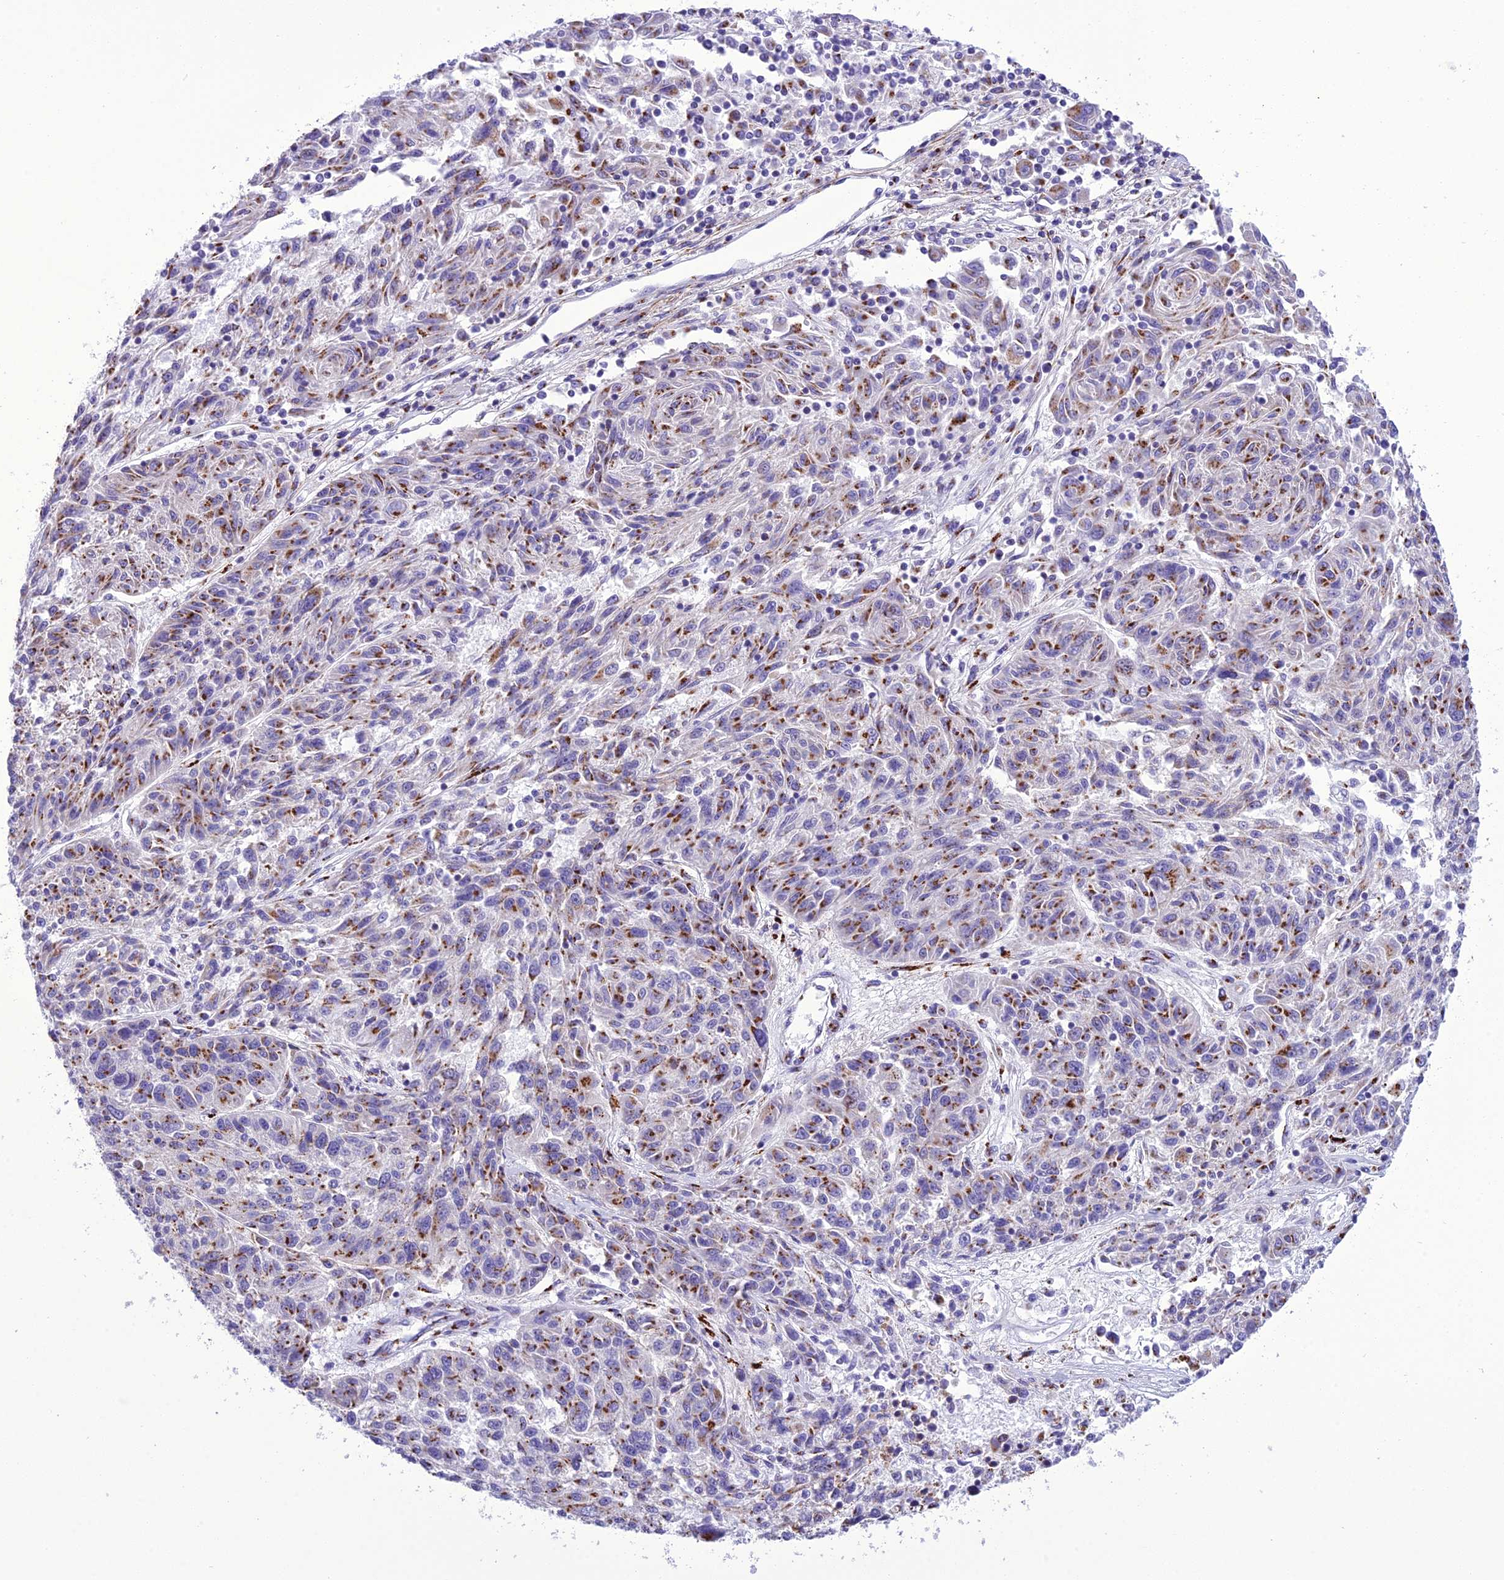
{"staining": {"intensity": "moderate", "quantity": ">75%", "location": "cytoplasmic/membranous"}, "tissue": "melanoma", "cell_type": "Tumor cells", "image_type": "cancer", "snomed": [{"axis": "morphology", "description": "Malignant melanoma, NOS"}, {"axis": "topography", "description": "Skin"}], "caption": "Malignant melanoma stained with DAB immunohistochemistry exhibits medium levels of moderate cytoplasmic/membranous staining in approximately >75% of tumor cells. (IHC, brightfield microscopy, high magnification).", "gene": "GOLM2", "patient": {"sex": "male", "age": 53}}